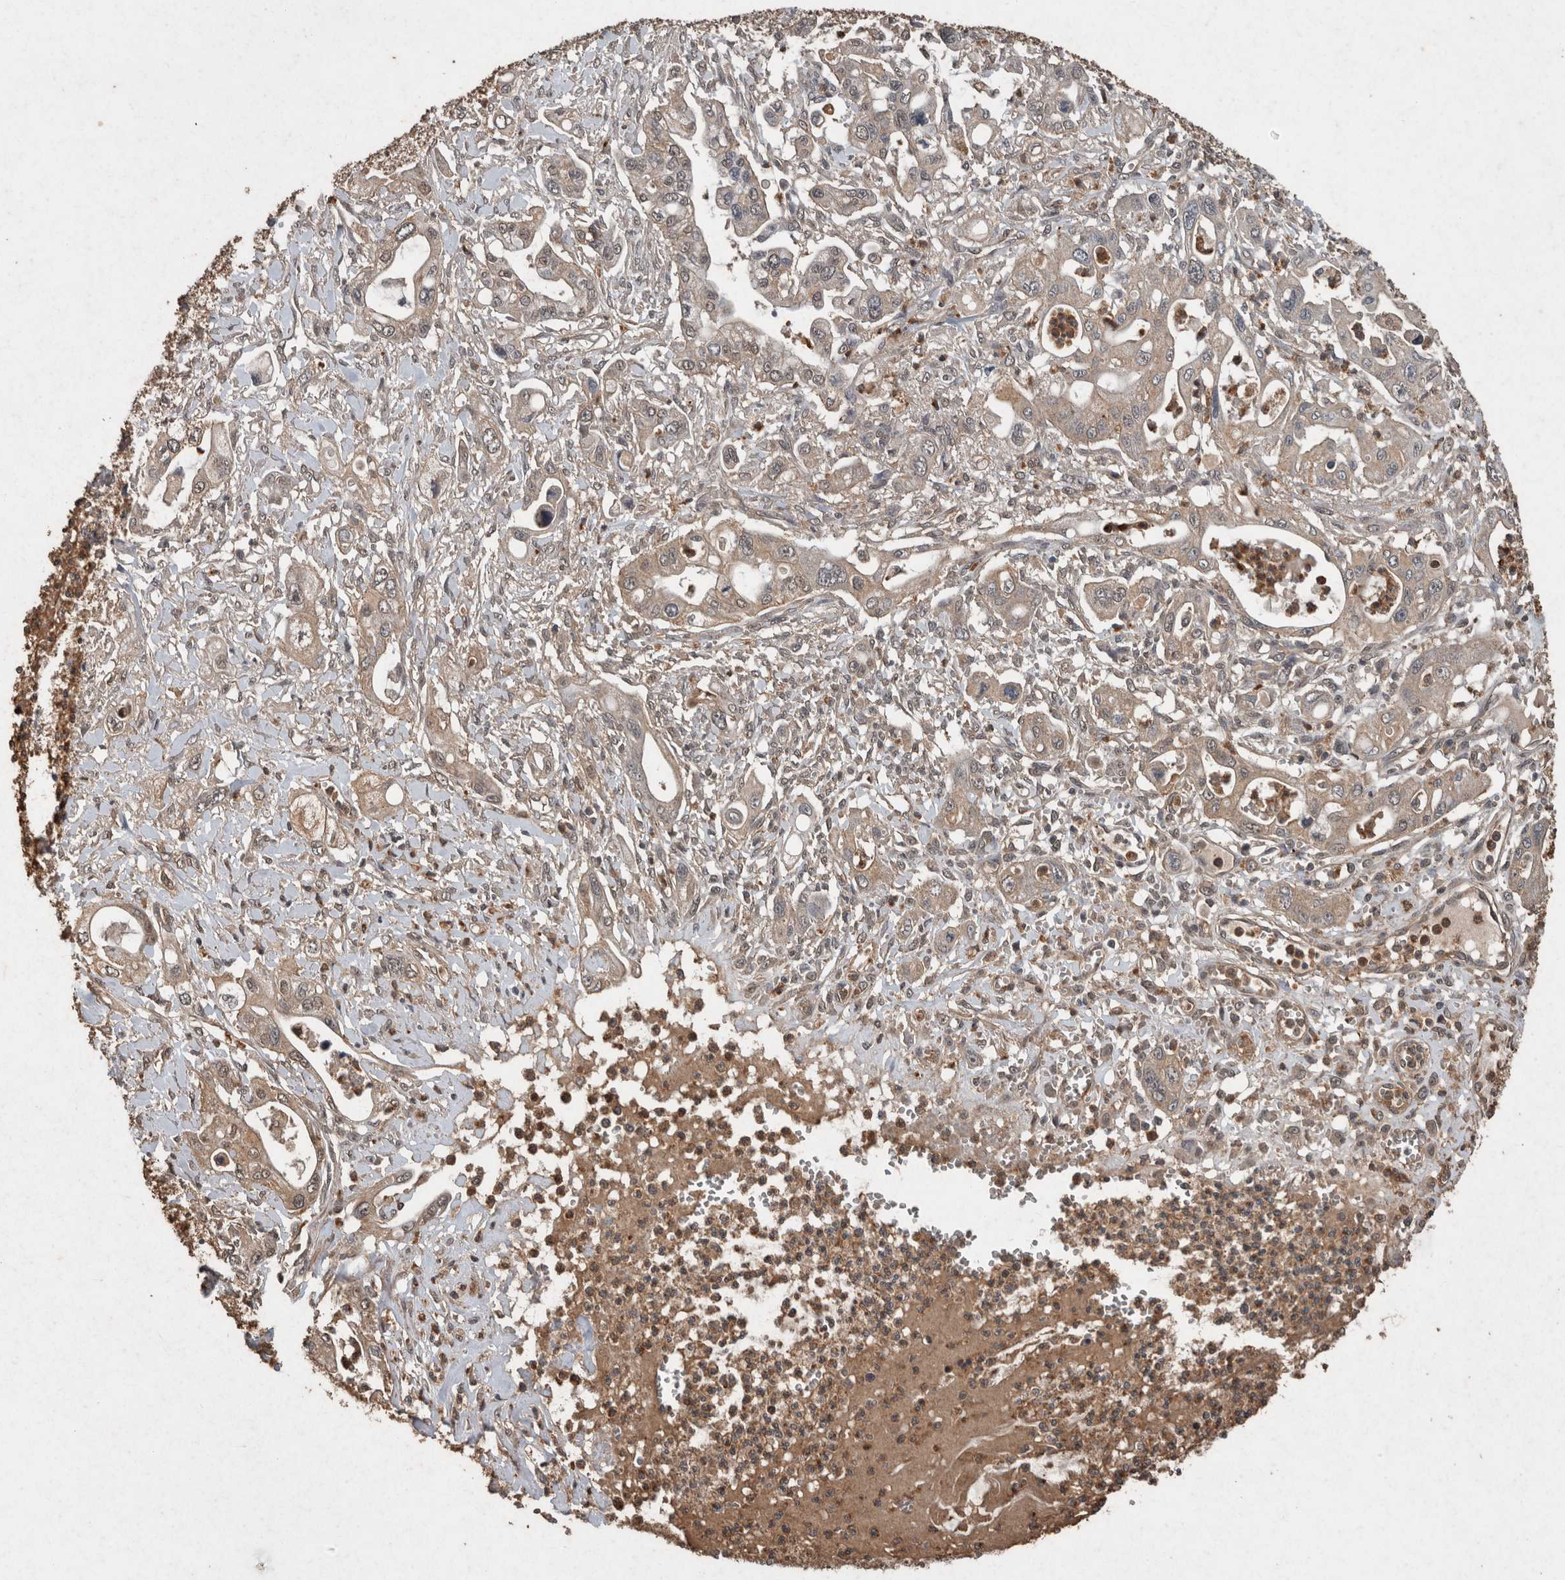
{"staining": {"intensity": "weak", "quantity": "25%-75%", "location": "cytoplasmic/membranous,nuclear"}, "tissue": "pancreatic cancer", "cell_type": "Tumor cells", "image_type": "cancer", "snomed": [{"axis": "morphology", "description": "Adenocarcinoma, NOS"}, {"axis": "topography", "description": "Pancreas"}], "caption": "Immunohistochemical staining of human pancreatic cancer reveals low levels of weak cytoplasmic/membranous and nuclear protein staining in about 25%-75% of tumor cells.", "gene": "FGFRL1", "patient": {"sex": "male", "age": 68}}